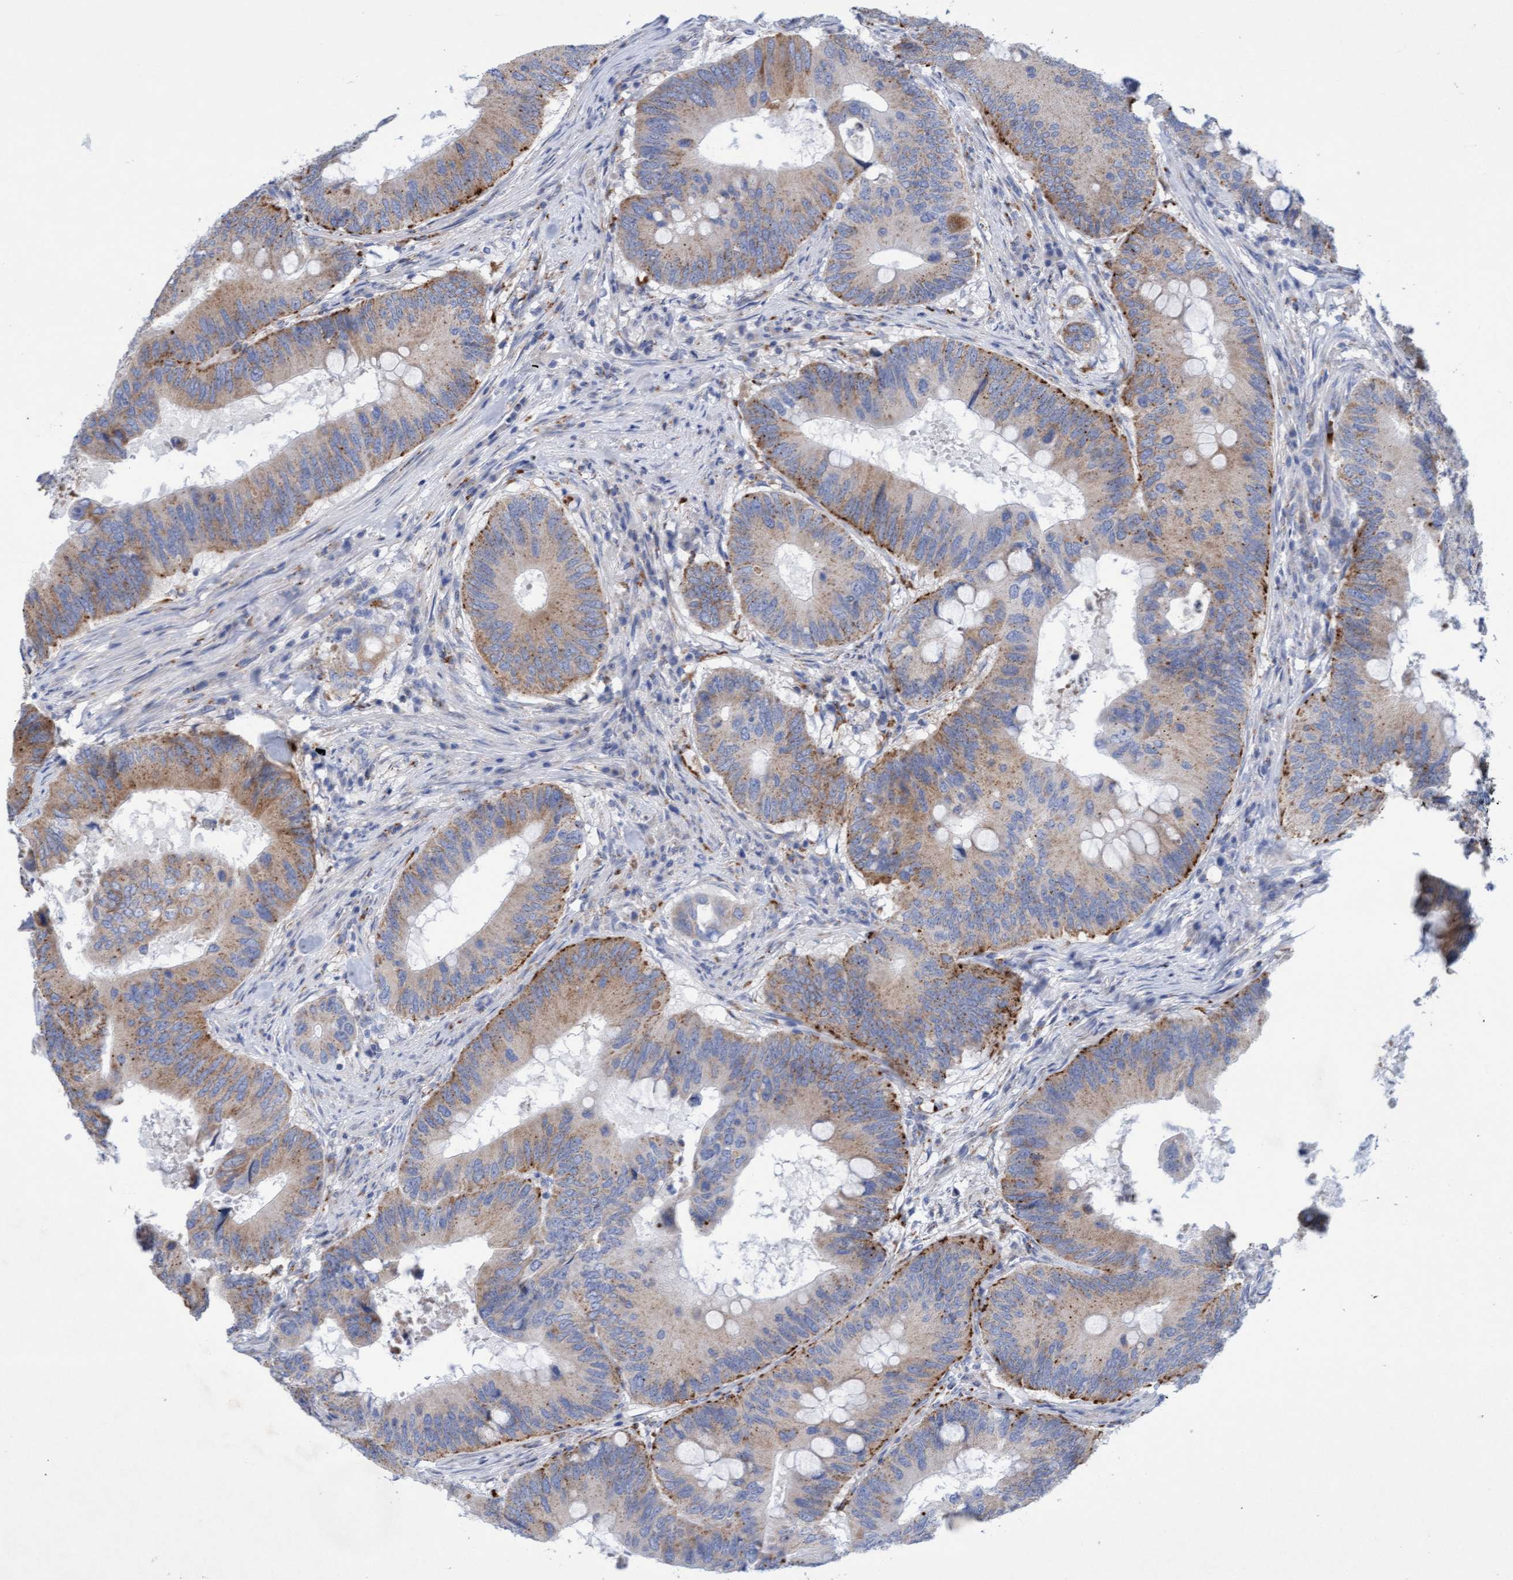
{"staining": {"intensity": "moderate", "quantity": "25%-75%", "location": "cytoplasmic/membranous"}, "tissue": "colorectal cancer", "cell_type": "Tumor cells", "image_type": "cancer", "snomed": [{"axis": "morphology", "description": "Adenocarcinoma, NOS"}, {"axis": "topography", "description": "Colon"}], "caption": "High-magnification brightfield microscopy of colorectal adenocarcinoma stained with DAB (3,3'-diaminobenzidine) (brown) and counterstained with hematoxylin (blue). tumor cells exhibit moderate cytoplasmic/membranous staining is seen in approximately25%-75% of cells. The staining was performed using DAB (3,3'-diaminobenzidine), with brown indicating positive protein expression. Nuclei are stained blue with hematoxylin.", "gene": "SGSH", "patient": {"sex": "male", "age": 71}}